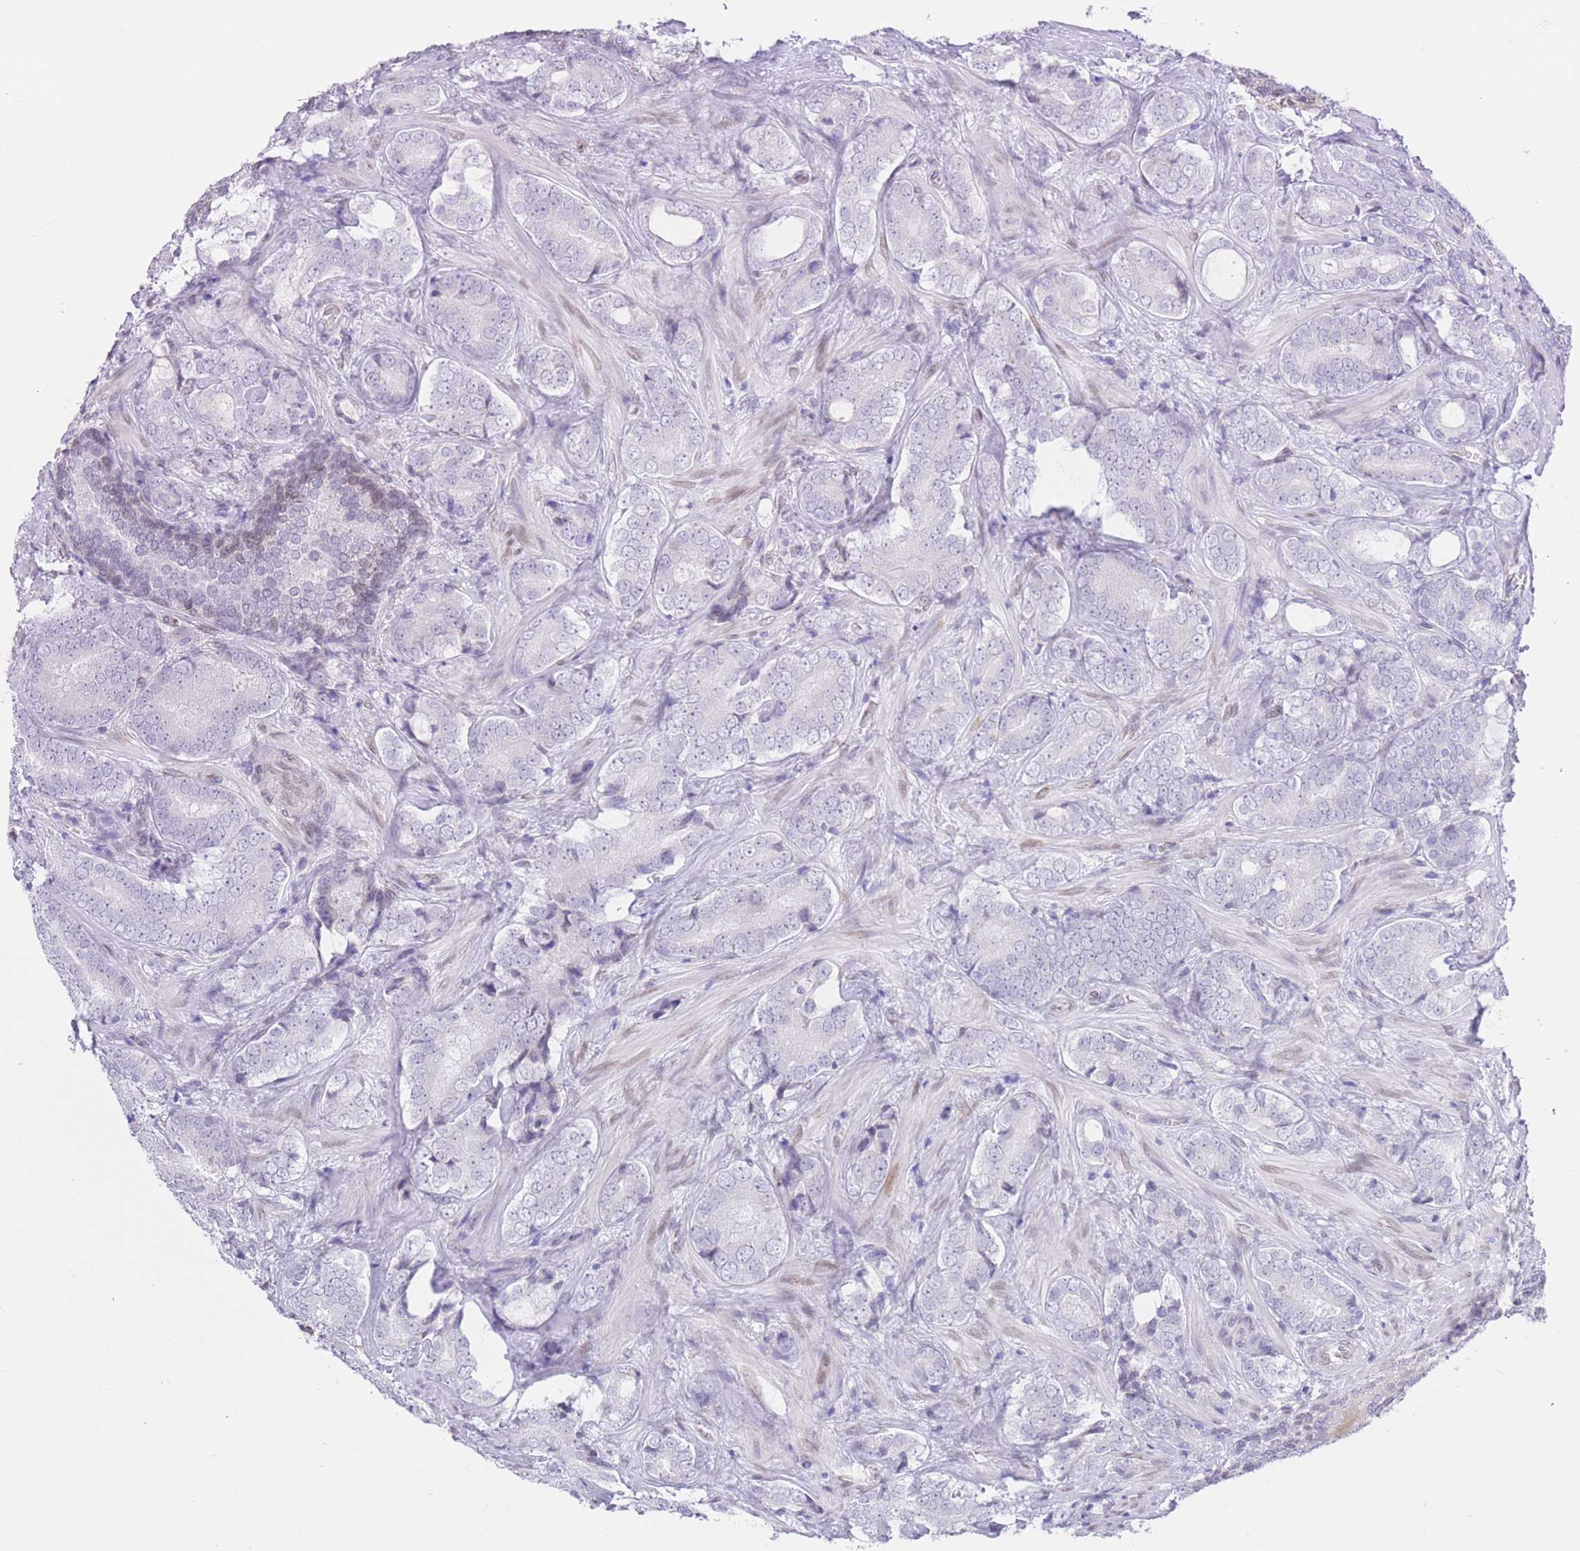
{"staining": {"intensity": "negative", "quantity": "none", "location": "none"}, "tissue": "prostate cancer", "cell_type": "Tumor cells", "image_type": "cancer", "snomed": [{"axis": "morphology", "description": "Adenocarcinoma, Low grade"}, {"axis": "topography", "description": "Prostate"}], "caption": "Histopathology image shows no protein positivity in tumor cells of adenocarcinoma (low-grade) (prostate) tissue.", "gene": "OR10AD1", "patient": {"sex": "male", "age": 58}}